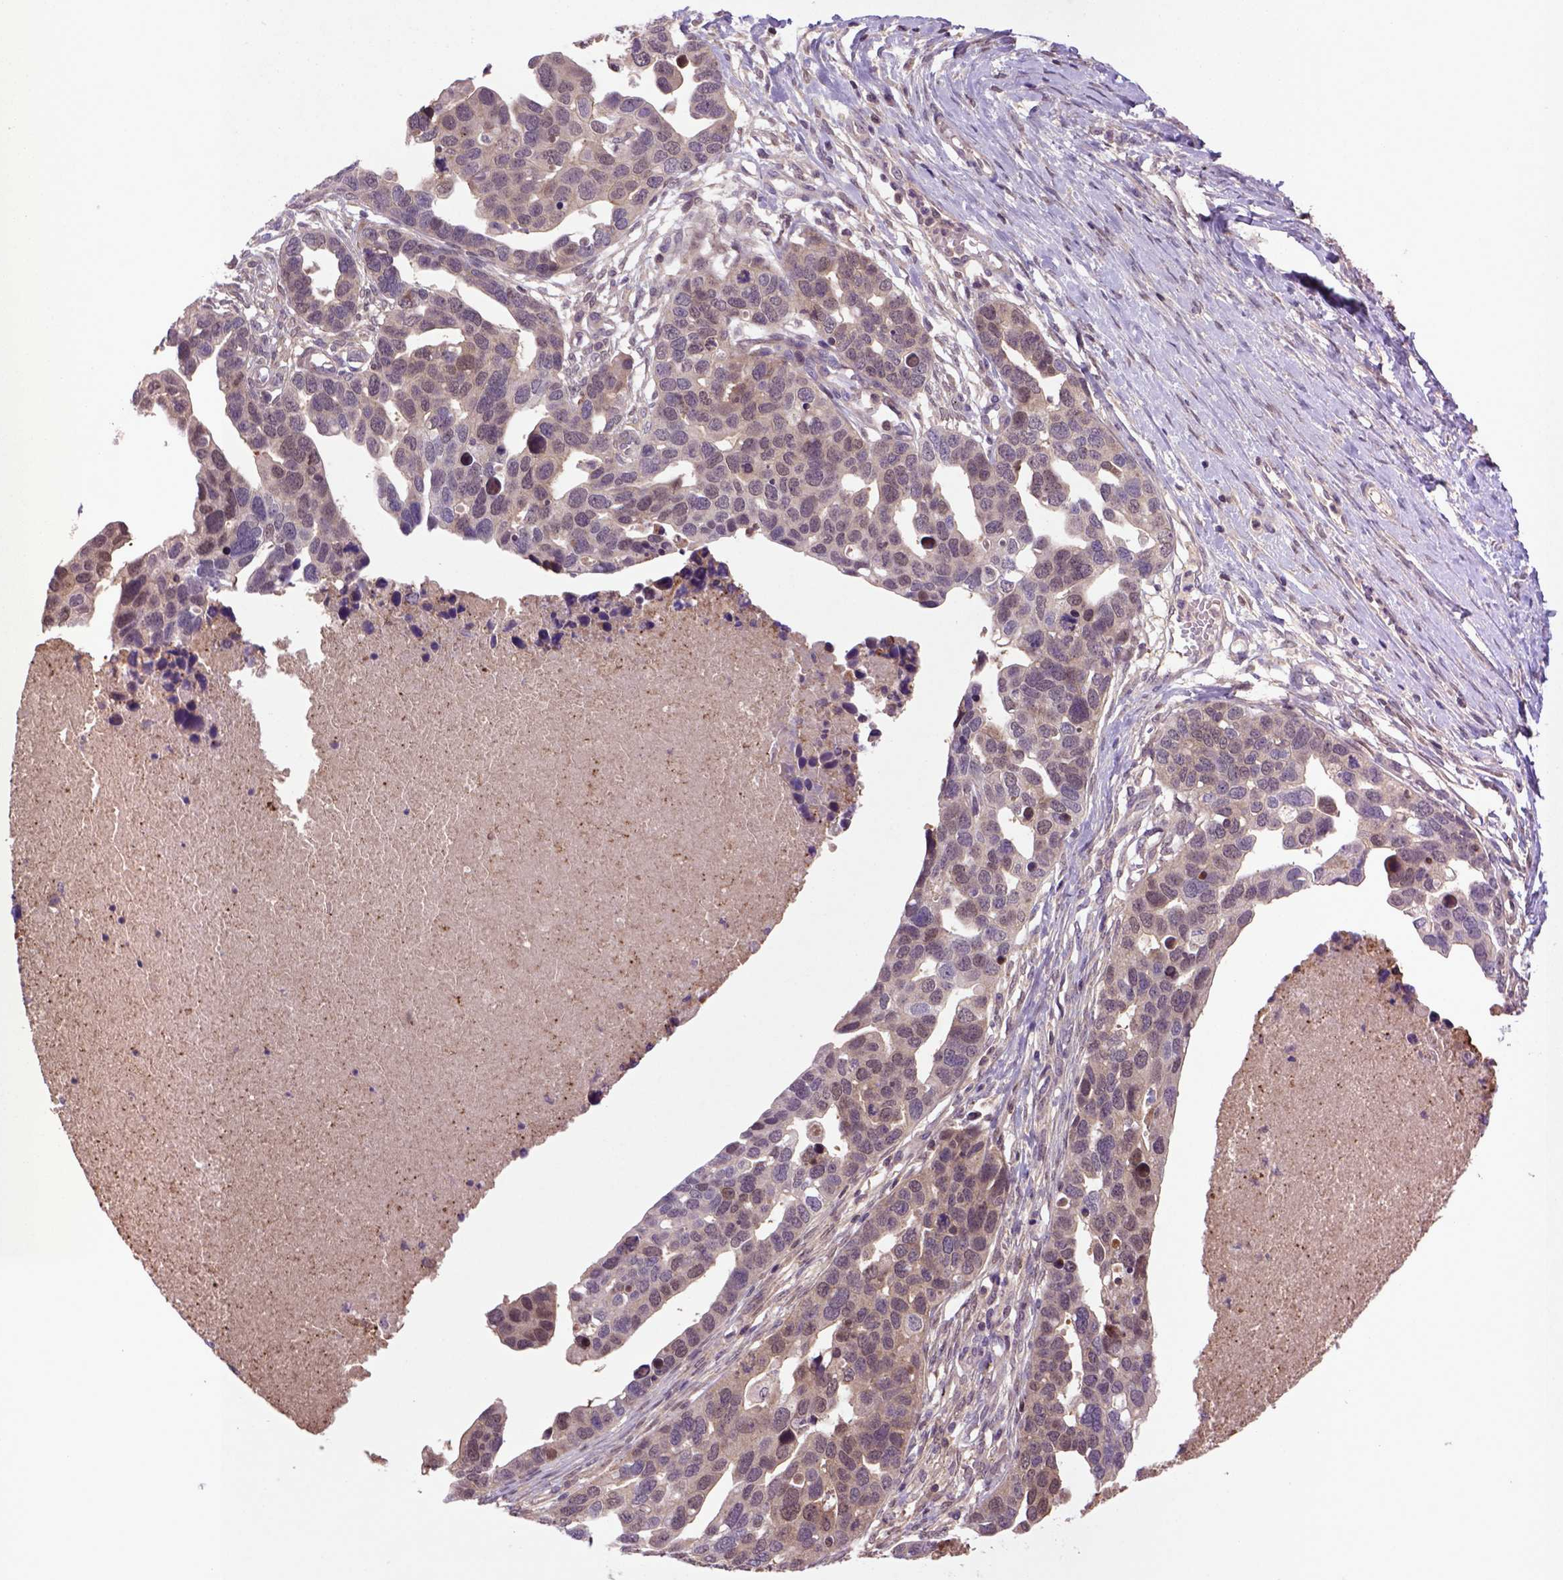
{"staining": {"intensity": "weak", "quantity": ">75%", "location": "cytoplasmic/membranous,nuclear"}, "tissue": "ovarian cancer", "cell_type": "Tumor cells", "image_type": "cancer", "snomed": [{"axis": "morphology", "description": "Cystadenocarcinoma, serous, NOS"}, {"axis": "topography", "description": "Ovary"}], "caption": "A photomicrograph of ovarian cancer stained for a protein reveals weak cytoplasmic/membranous and nuclear brown staining in tumor cells.", "gene": "HSPBP1", "patient": {"sex": "female", "age": 54}}